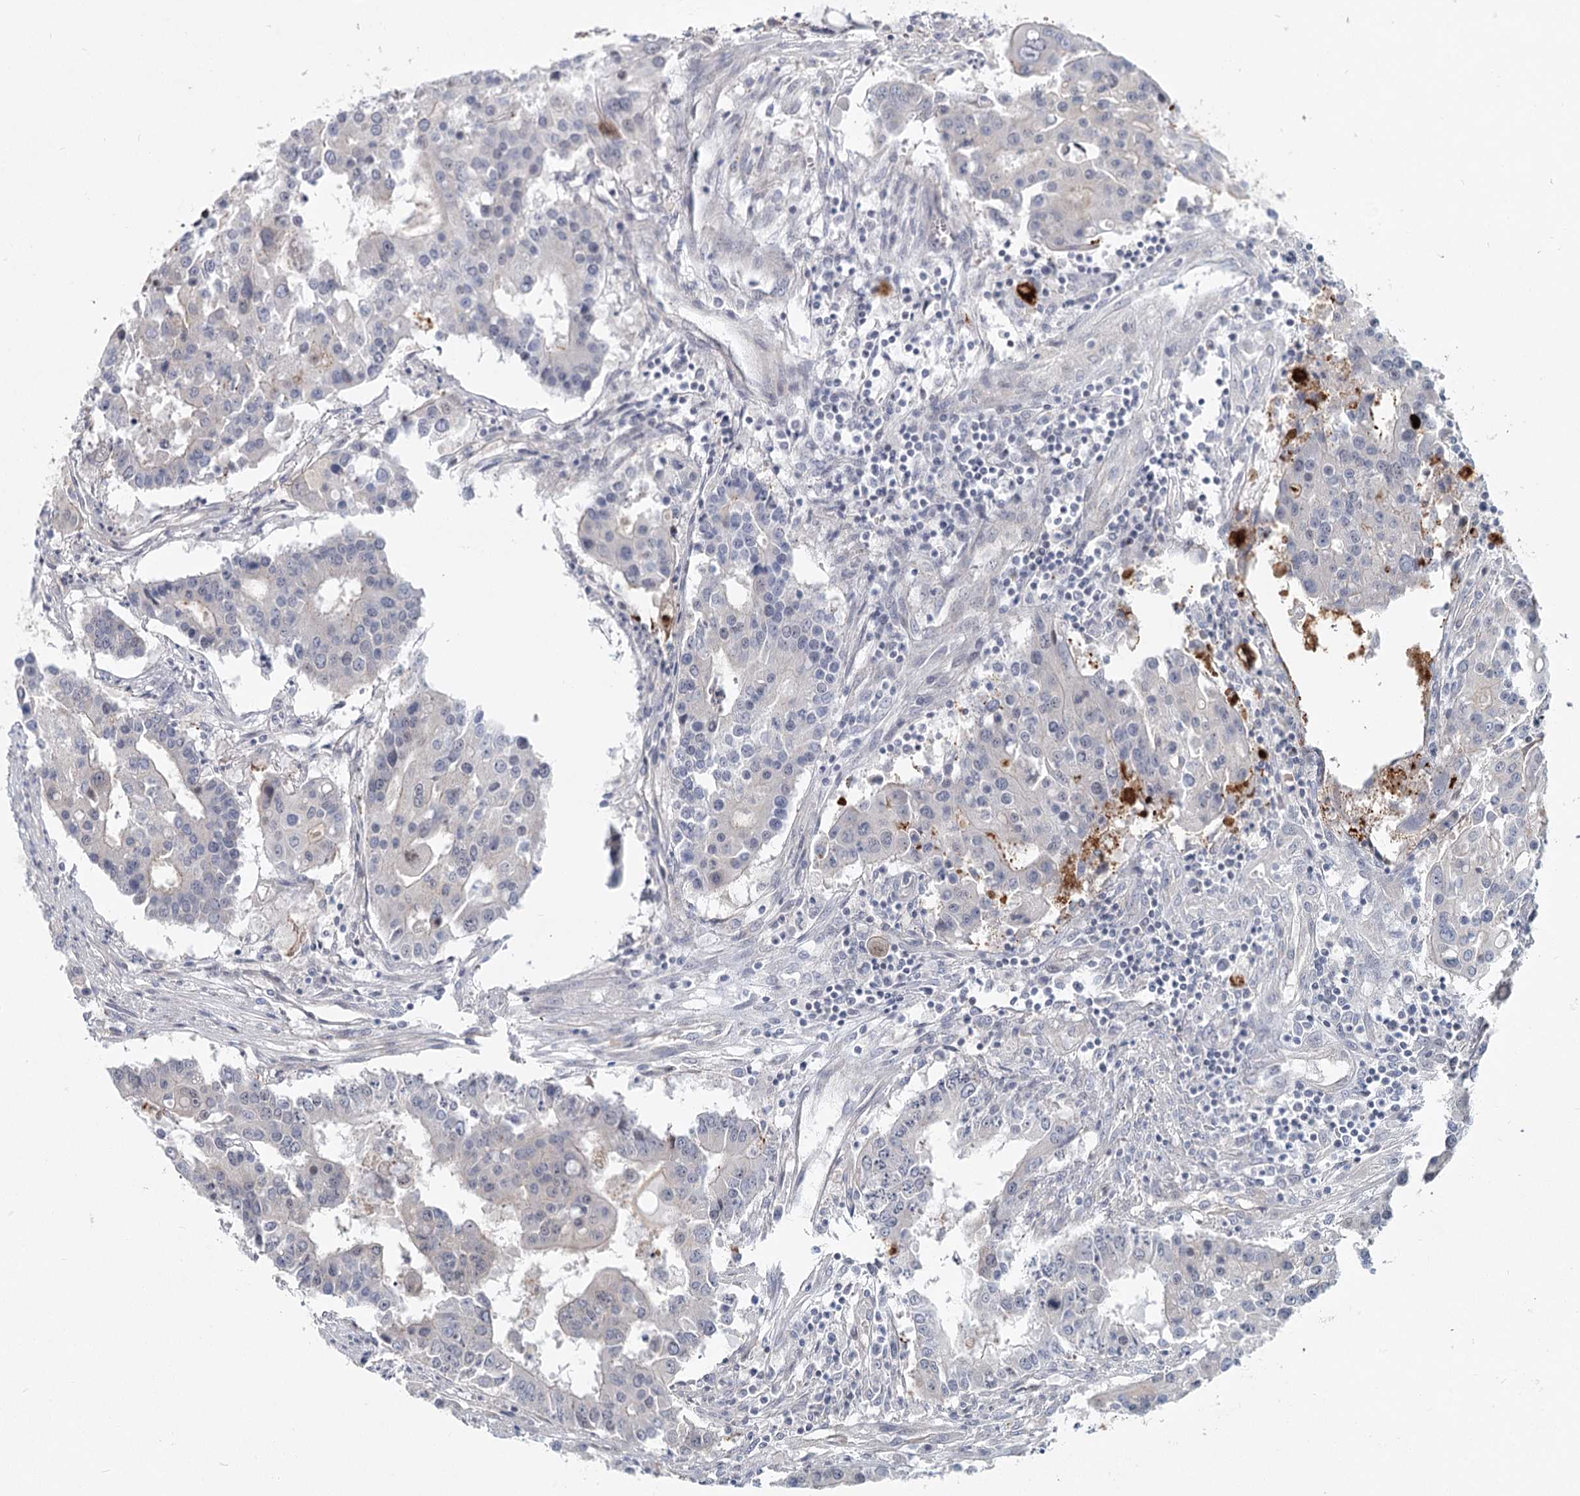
{"staining": {"intensity": "negative", "quantity": "none", "location": "none"}, "tissue": "colorectal cancer", "cell_type": "Tumor cells", "image_type": "cancer", "snomed": [{"axis": "morphology", "description": "Adenocarcinoma, NOS"}, {"axis": "topography", "description": "Colon"}], "caption": "Tumor cells show no significant staining in colorectal cancer (adenocarcinoma).", "gene": "SPINK13", "patient": {"sex": "male", "age": 77}}